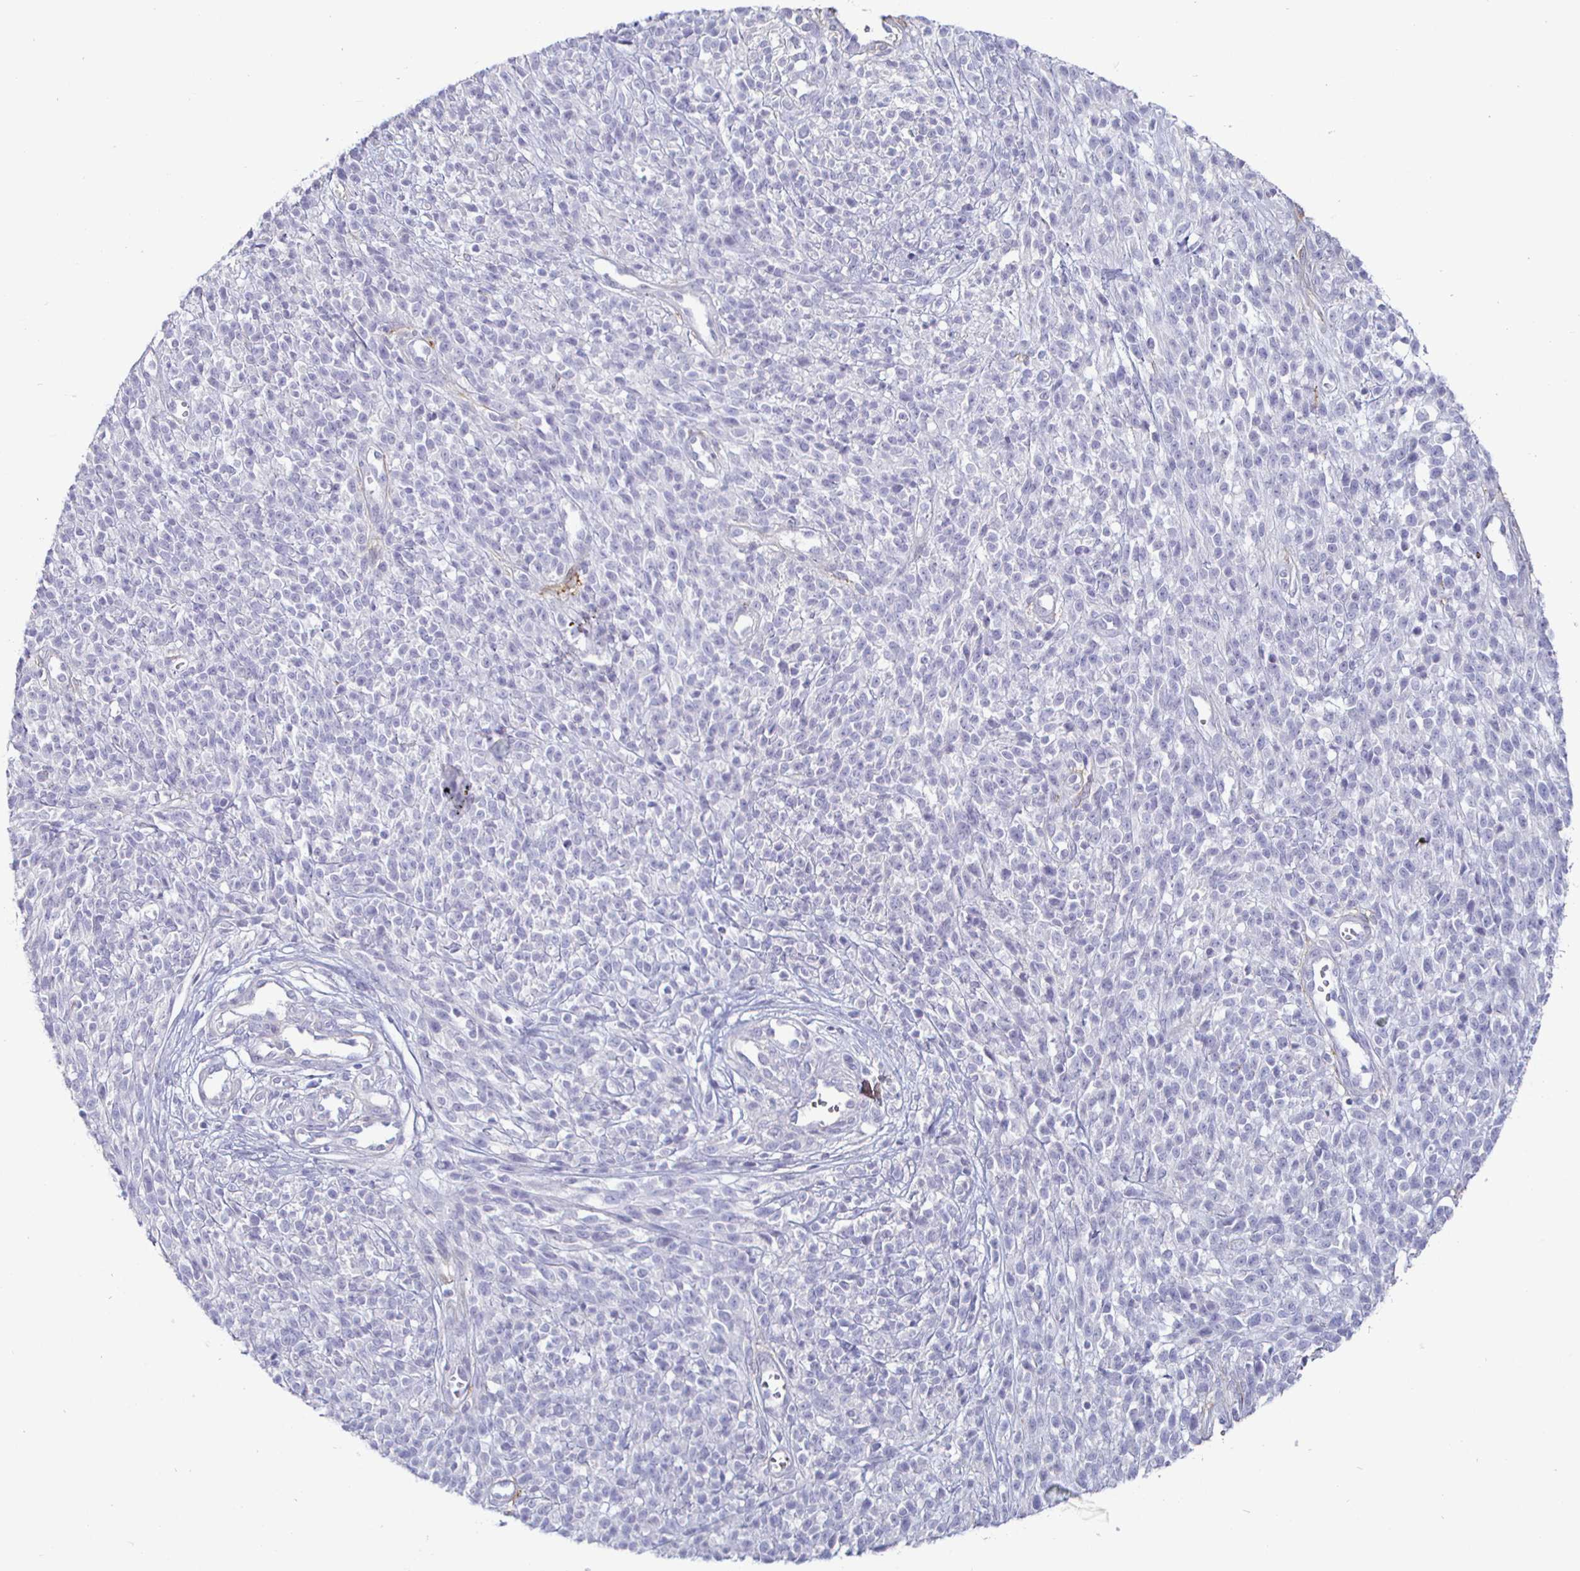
{"staining": {"intensity": "negative", "quantity": "none", "location": "none"}, "tissue": "melanoma", "cell_type": "Tumor cells", "image_type": "cancer", "snomed": [{"axis": "morphology", "description": "Malignant melanoma, NOS"}, {"axis": "topography", "description": "Skin"}, {"axis": "topography", "description": "Skin of trunk"}], "caption": "Malignant melanoma stained for a protein using IHC displays no positivity tumor cells.", "gene": "ENPP1", "patient": {"sex": "male", "age": 74}}